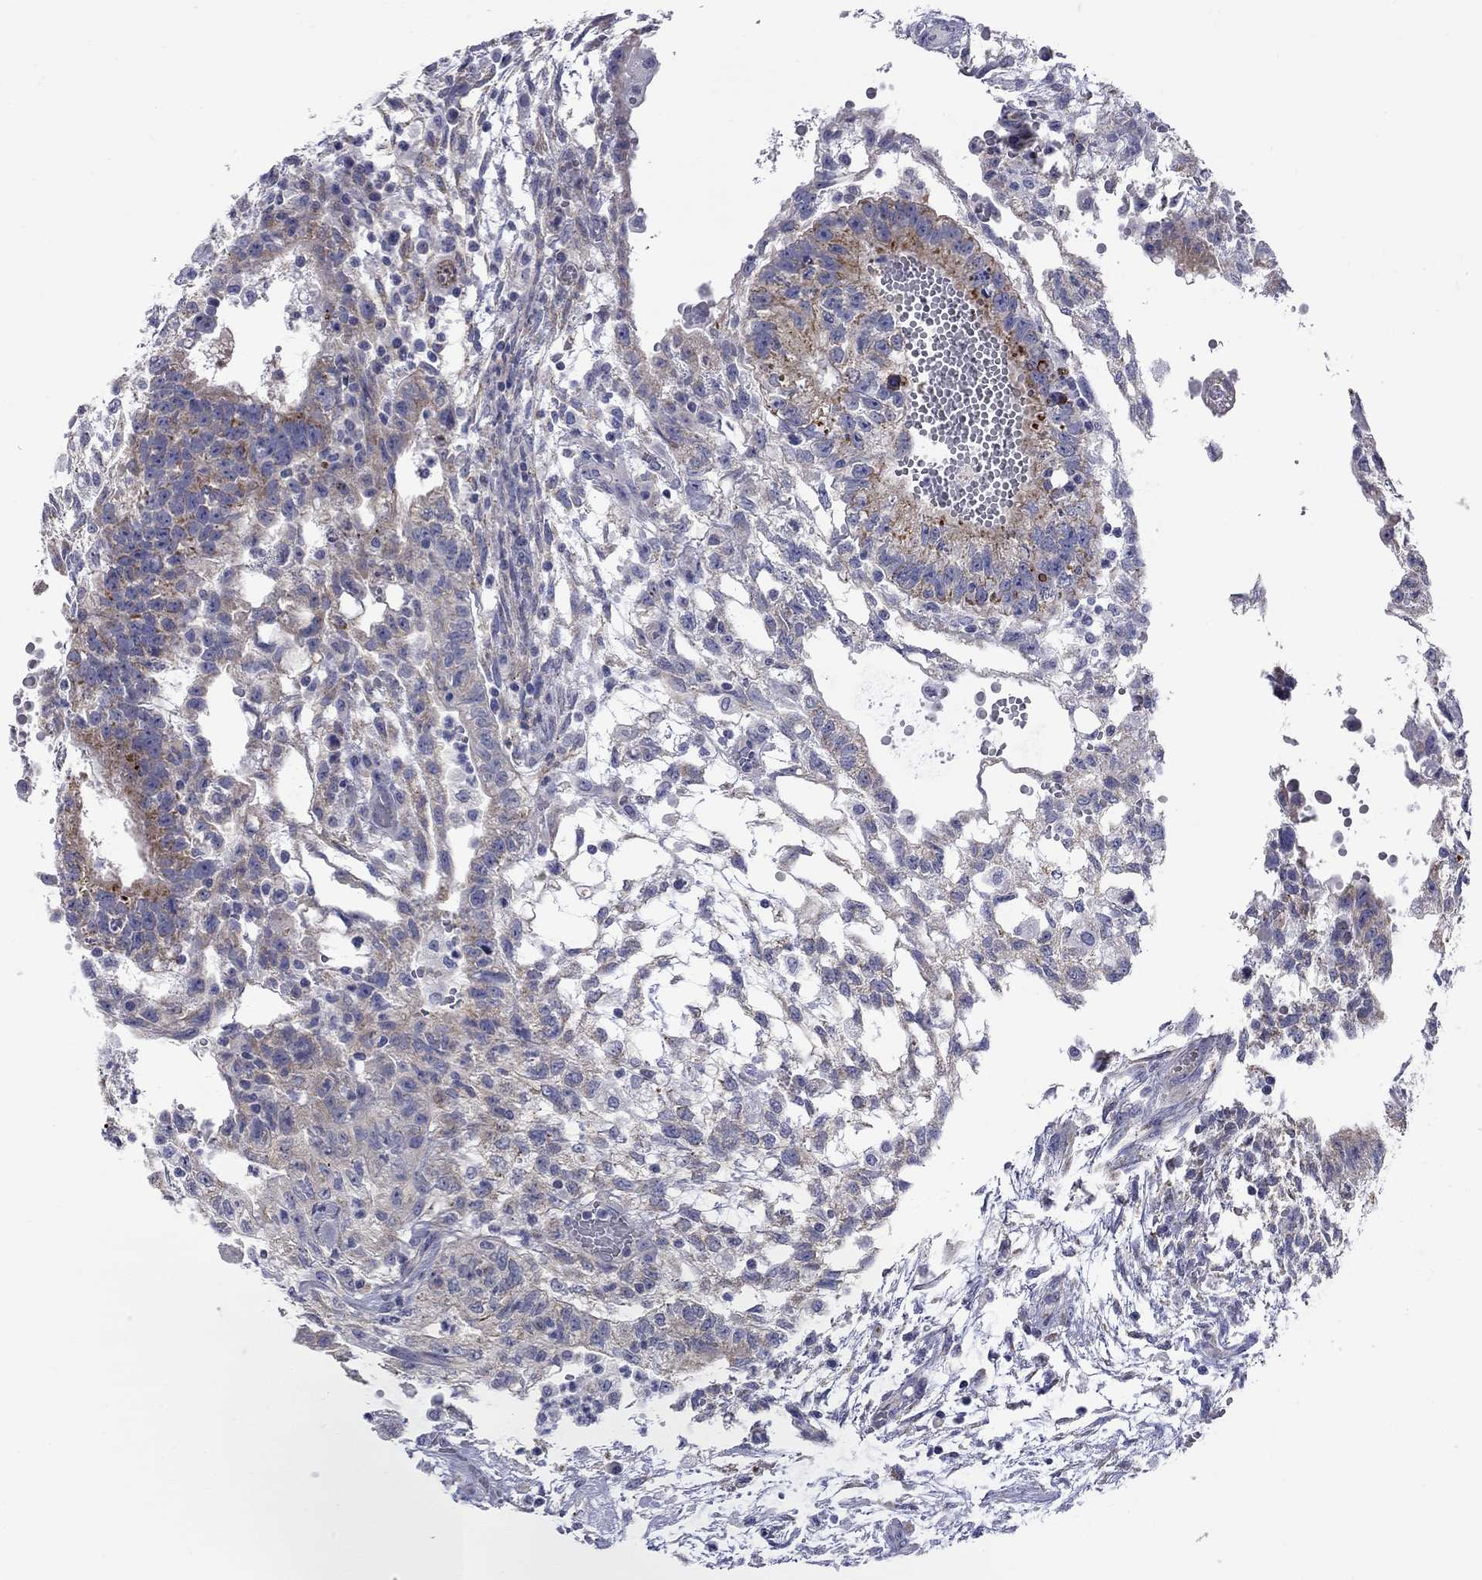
{"staining": {"intensity": "moderate", "quantity": "25%-75%", "location": "cytoplasmic/membranous"}, "tissue": "testis cancer", "cell_type": "Tumor cells", "image_type": "cancer", "snomed": [{"axis": "morphology", "description": "Carcinoma, Embryonal, NOS"}, {"axis": "topography", "description": "Testis"}], "caption": "High-magnification brightfield microscopy of testis cancer (embryonal carcinoma) stained with DAB (brown) and counterstained with hematoxylin (blue). tumor cells exhibit moderate cytoplasmic/membranous expression is appreciated in about25%-75% of cells.", "gene": "ABCB4", "patient": {"sex": "male", "age": 32}}